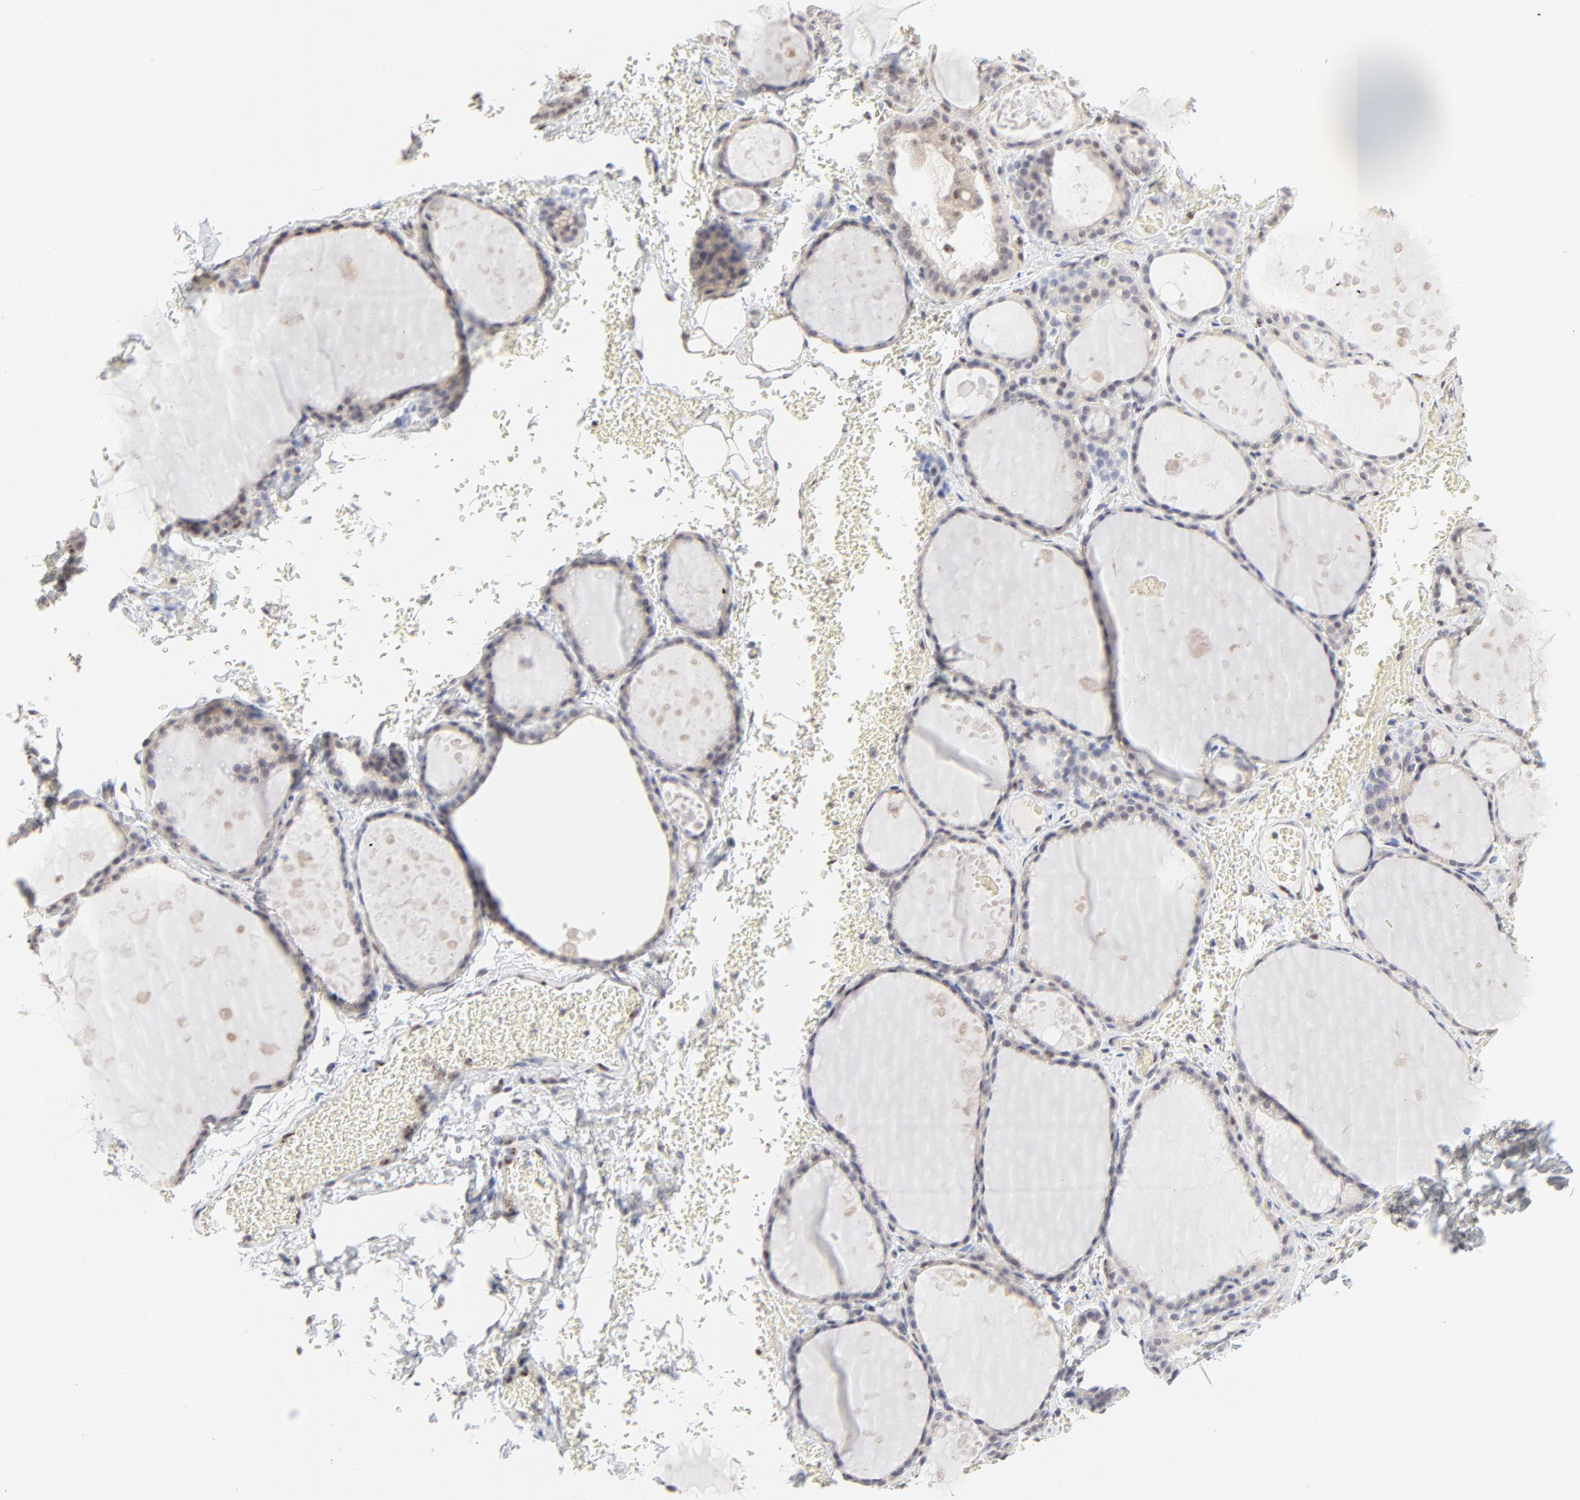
{"staining": {"intensity": "negative", "quantity": "none", "location": "none"}, "tissue": "thyroid gland", "cell_type": "Glandular cells", "image_type": "normal", "snomed": [{"axis": "morphology", "description": "Normal tissue, NOS"}, {"axis": "topography", "description": "Thyroid gland"}], "caption": "Glandular cells are negative for protein expression in benign human thyroid gland. (Brightfield microscopy of DAB immunohistochemistry at high magnification).", "gene": "NFIL3", "patient": {"sex": "male", "age": 61}}